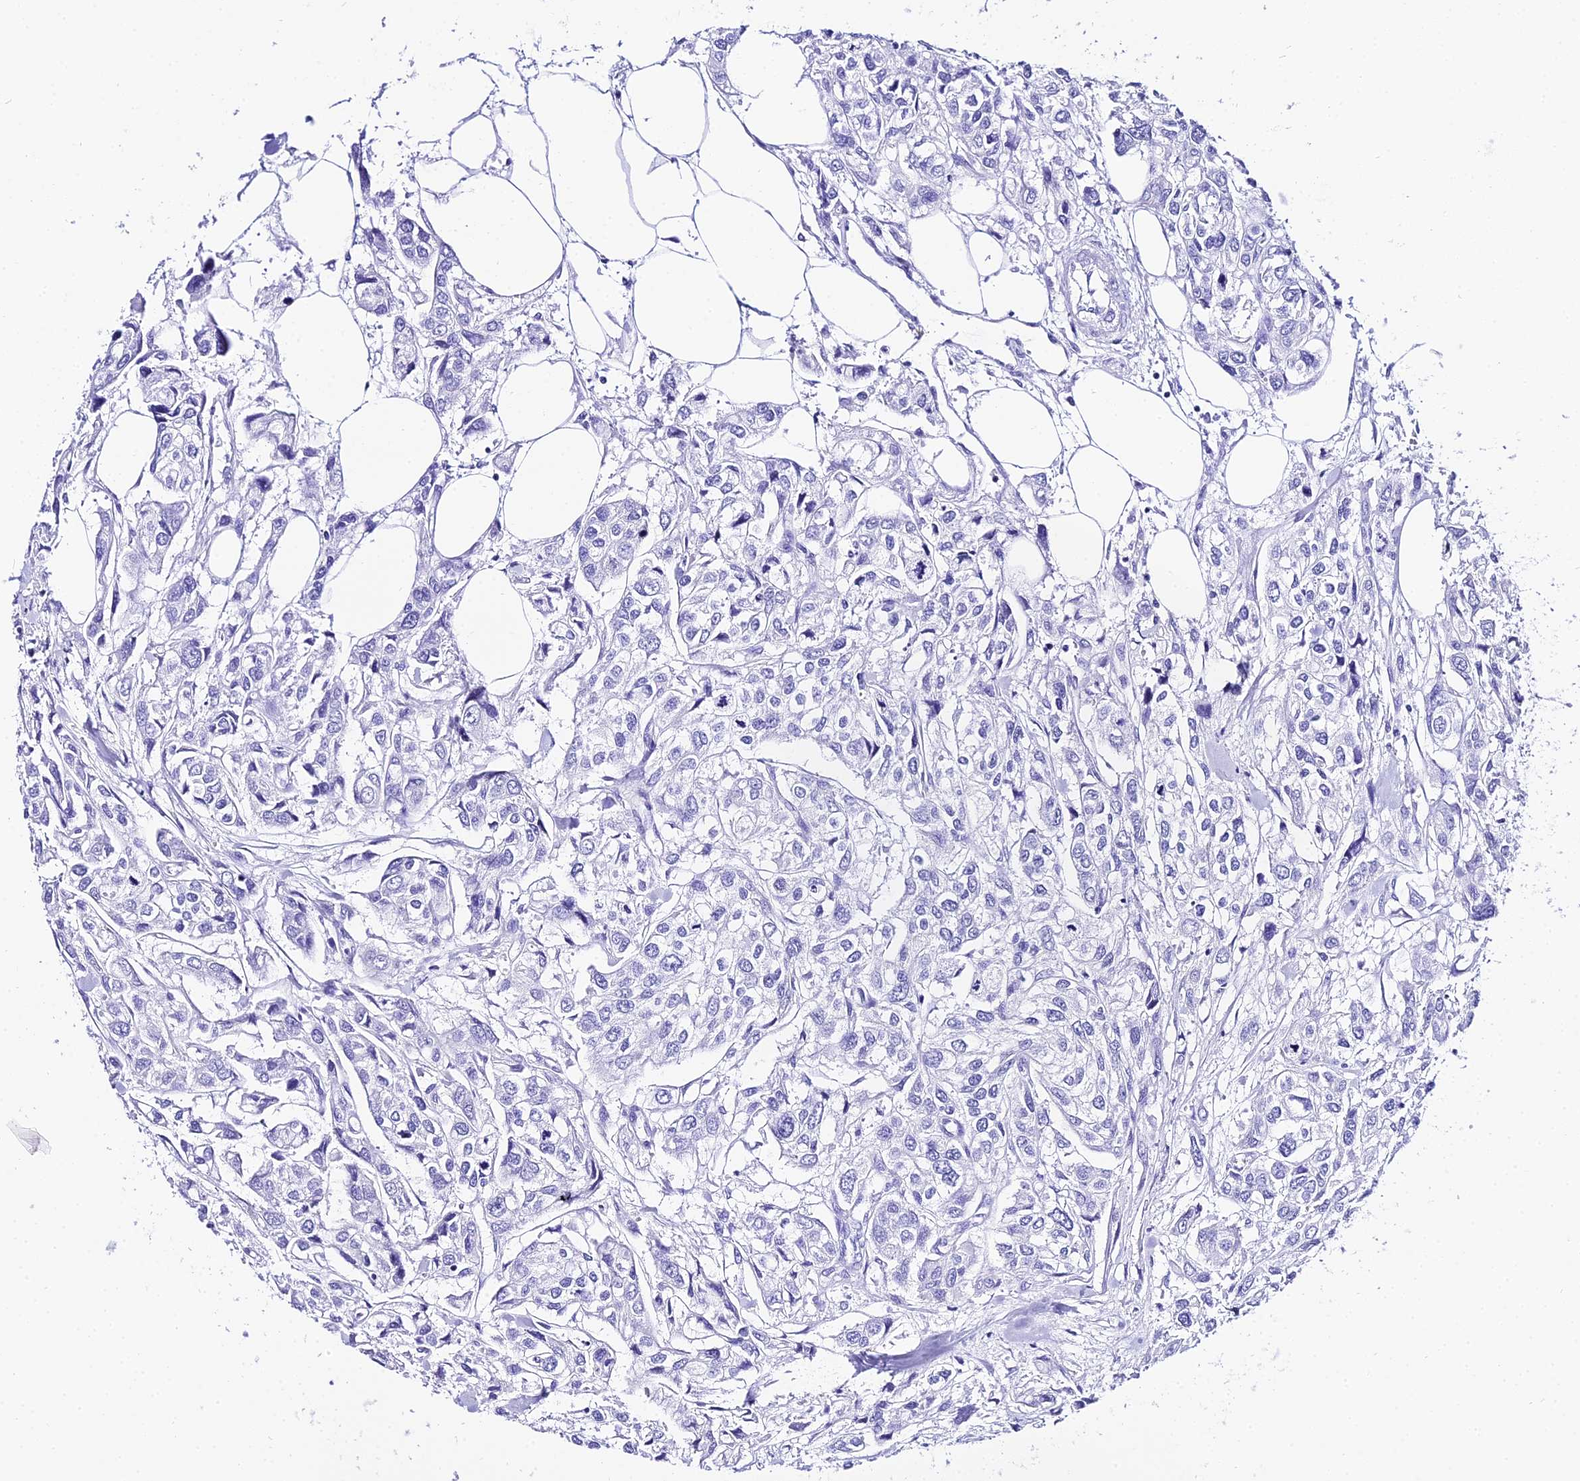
{"staining": {"intensity": "negative", "quantity": "none", "location": "none"}, "tissue": "urothelial cancer", "cell_type": "Tumor cells", "image_type": "cancer", "snomed": [{"axis": "morphology", "description": "Urothelial carcinoma, High grade"}, {"axis": "topography", "description": "Urinary bladder"}], "caption": "High power microscopy micrograph of an IHC image of urothelial carcinoma (high-grade), revealing no significant expression in tumor cells.", "gene": "TRMT44", "patient": {"sex": "male", "age": 67}}